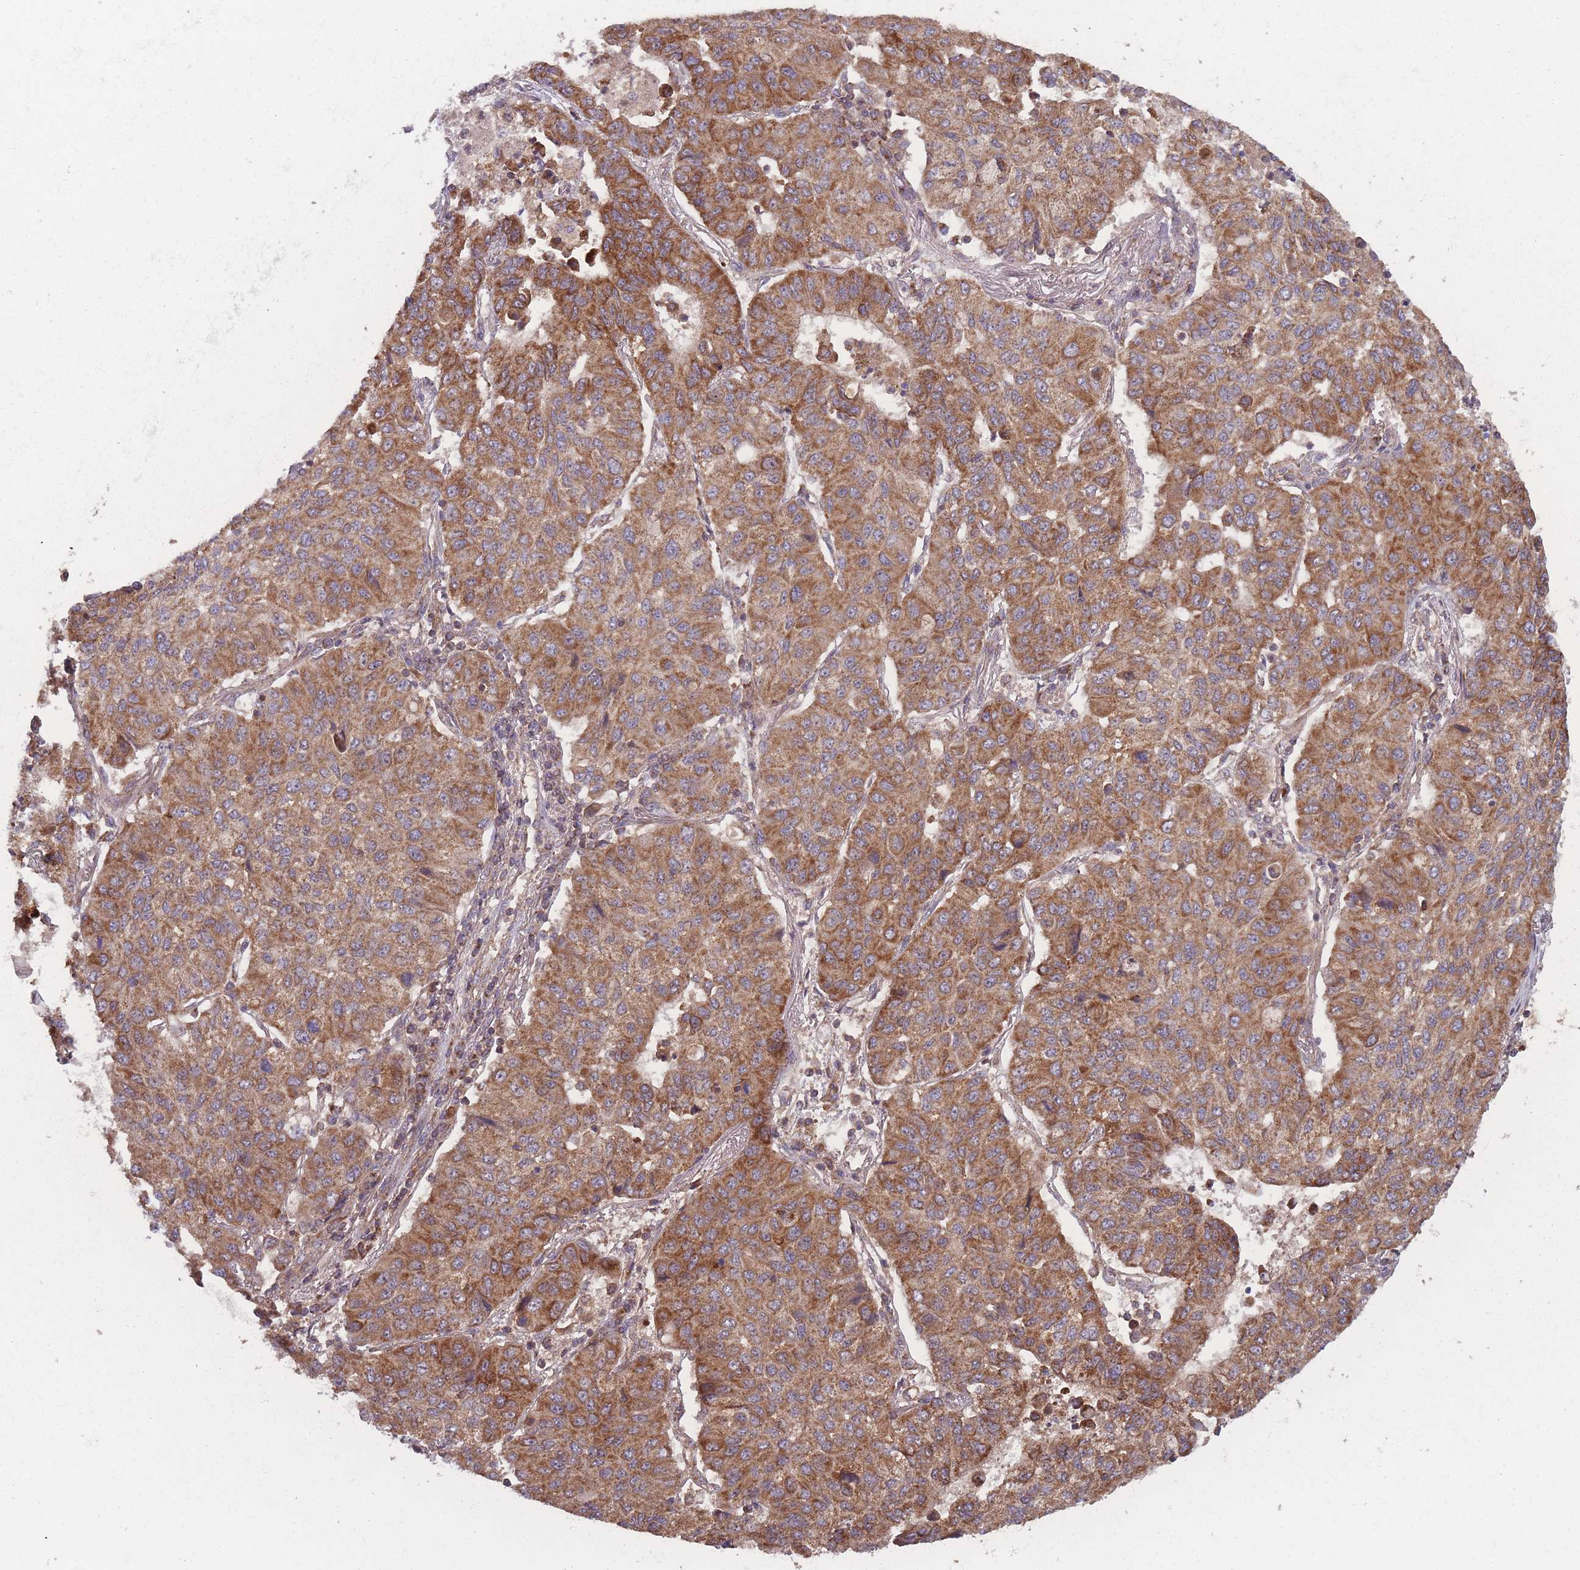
{"staining": {"intensity": "moderate", "quantity": ">75%", "location": "cytoplasmic/membranous"}, "tissue": "lung cancer", "cell_type": "Tumor cells", "image_type": "cancer", "snomed": [{"axis": "morphology", "description": "Squamous cell carcinoma, NOS"}, {"axis": "topography", "description": "Lung"}], "caption": "Immunohistochemistry staining of squamous cell carcinoma (lung), which displays medium levels of moderate cytoplasmic/membranous staining in about >75% of tumor cells indicating moderate cytoplasmic/membranous protein expression. The staining was performed using DAB (3,3'-diaminobenzidine) (brown) for protein detection and nuclei were counterstained in hematoxylin (blue).", "gene": "ATP5MG", "patient": {"sex": "male", "age": 74}}